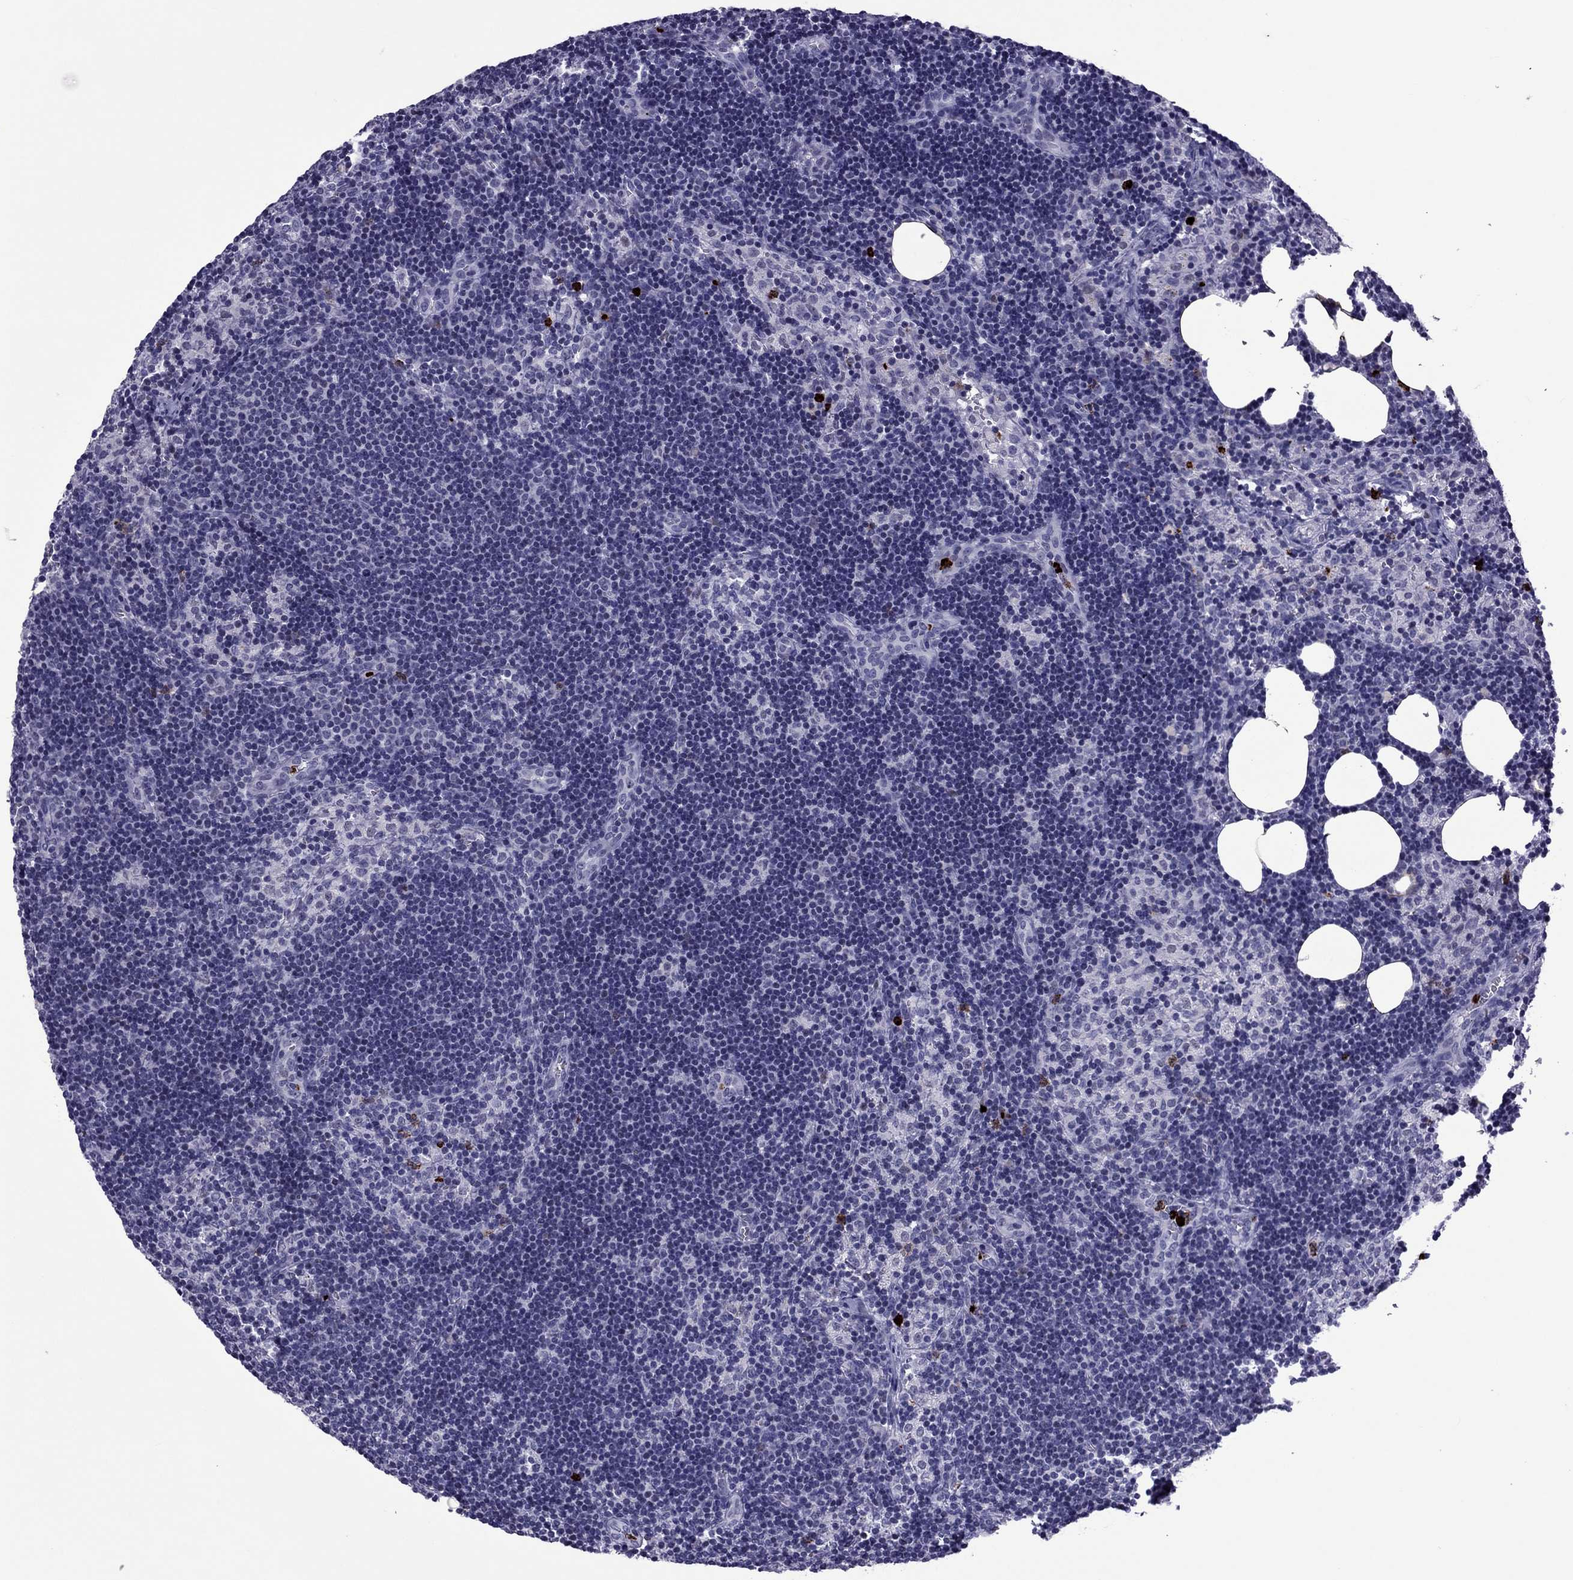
{"staining": {"intensity": "negative", "quantity": "none", "location": "none"}, "tissue": "lymph node", "cell_type": "Germinal center cells", "image_type": "normal", "snomed": [{"axis": "morphology", "description": "Normal tissue, NOS"}, {"axis": "topography", "description": "Lymph node"}], "caption": "Germinal center cells show no significant expression in benign lymph node. The staining is performed using DAB brown chromogen with nuclei counter-stained in using hematoxylin.", "gene": "CCL27", "patient": {"sex": "female", "age": 52}}